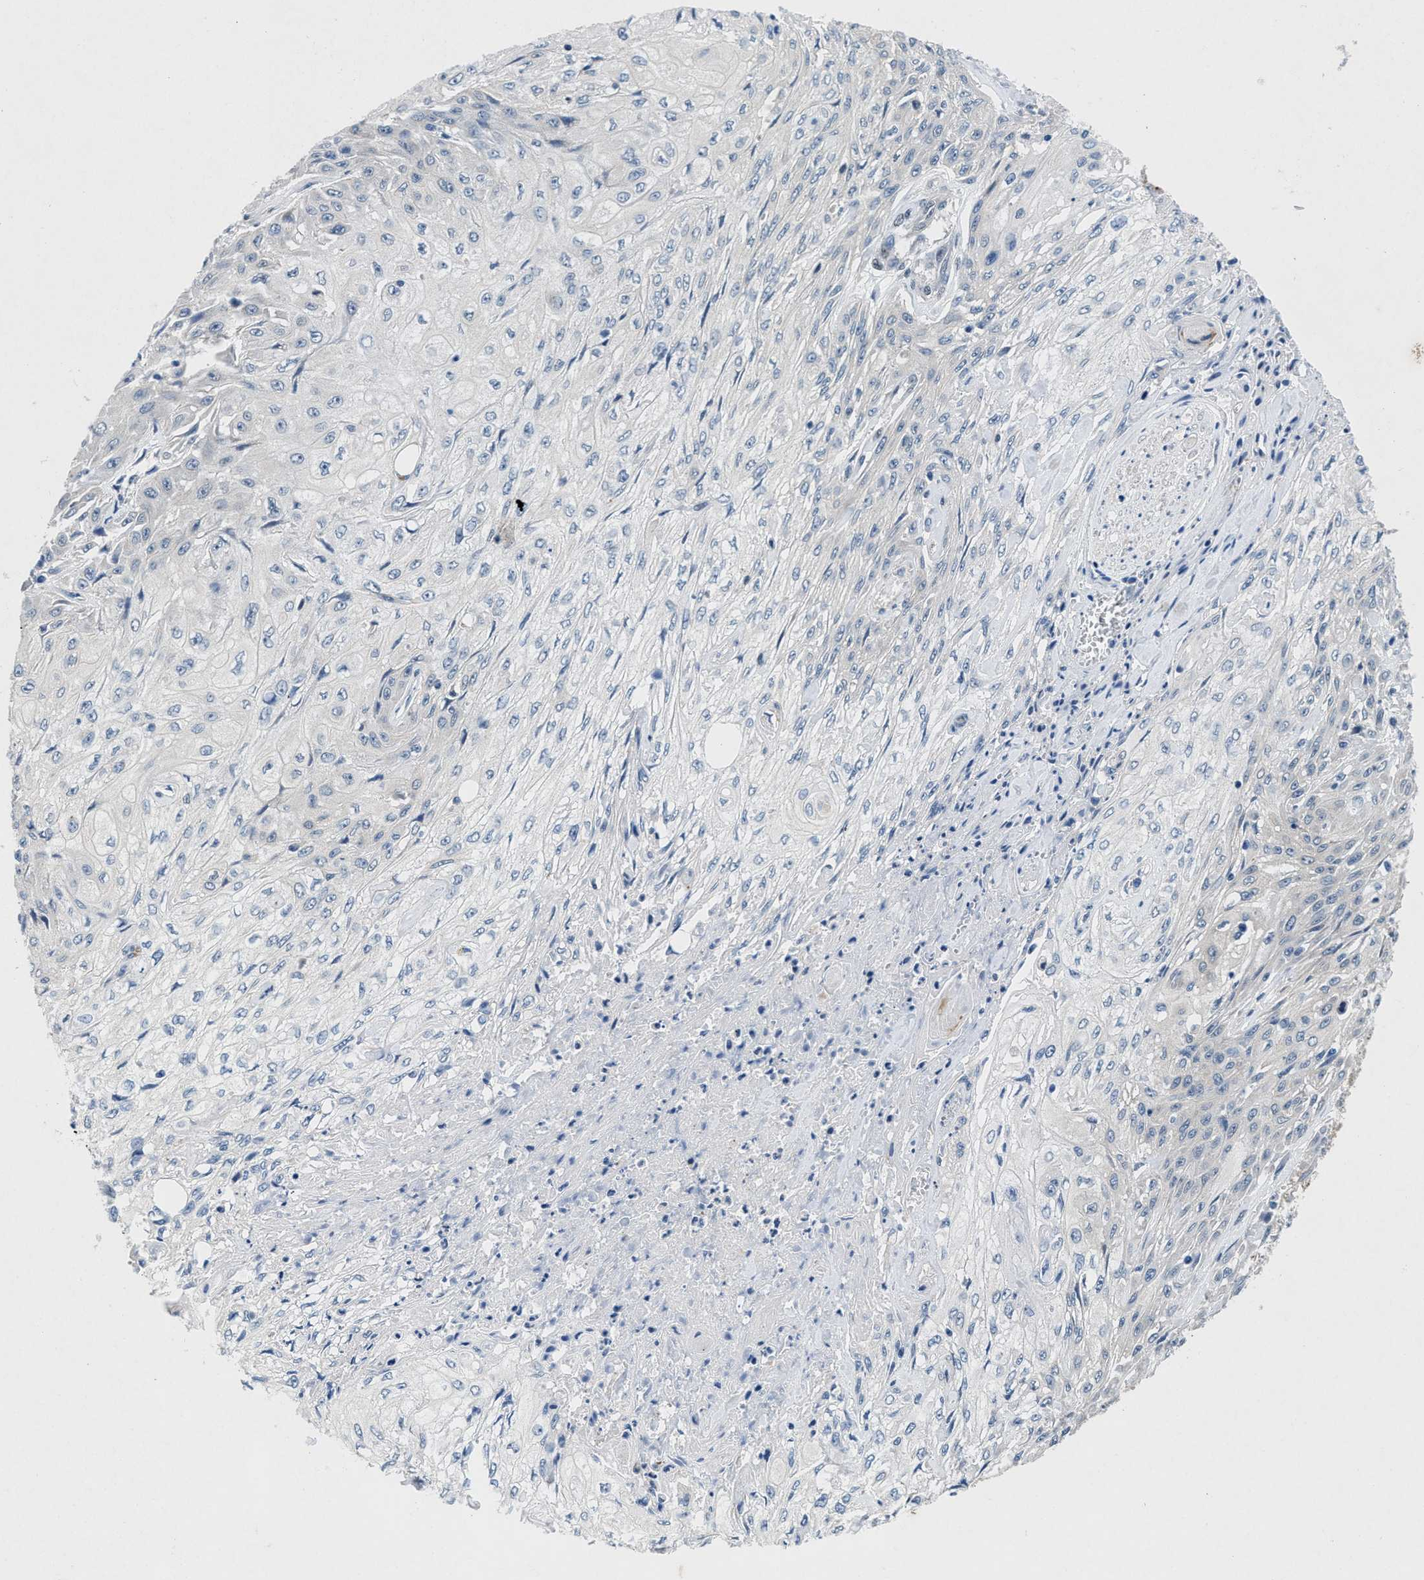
{"staining": {"intensity": "negative", "quantity": "none", "location": "none"}, "tissue": "skin cancer", "cell_type": "Tumor cells", "image_type": "cancer", "snomed": [{"axis": "morphology", "description": "Squamous cell carcinoma, NOS"}, {"axis": "morphology", "description": "Squamous cell carcinoma, metastatic, NOS"}, {"axis": "topography", "description": "Skin"}, {"axis": "topography", "description": "Lymph node"}], "caption": "High power microscopy image of an immunohistochemistry (IHC) histopathology image of skin metastatic squamous cell carcinoma, revealing no significant positivity in tumor cells.", "gene": "COPS2", "patient": {"sex": "male", "age": 75}}